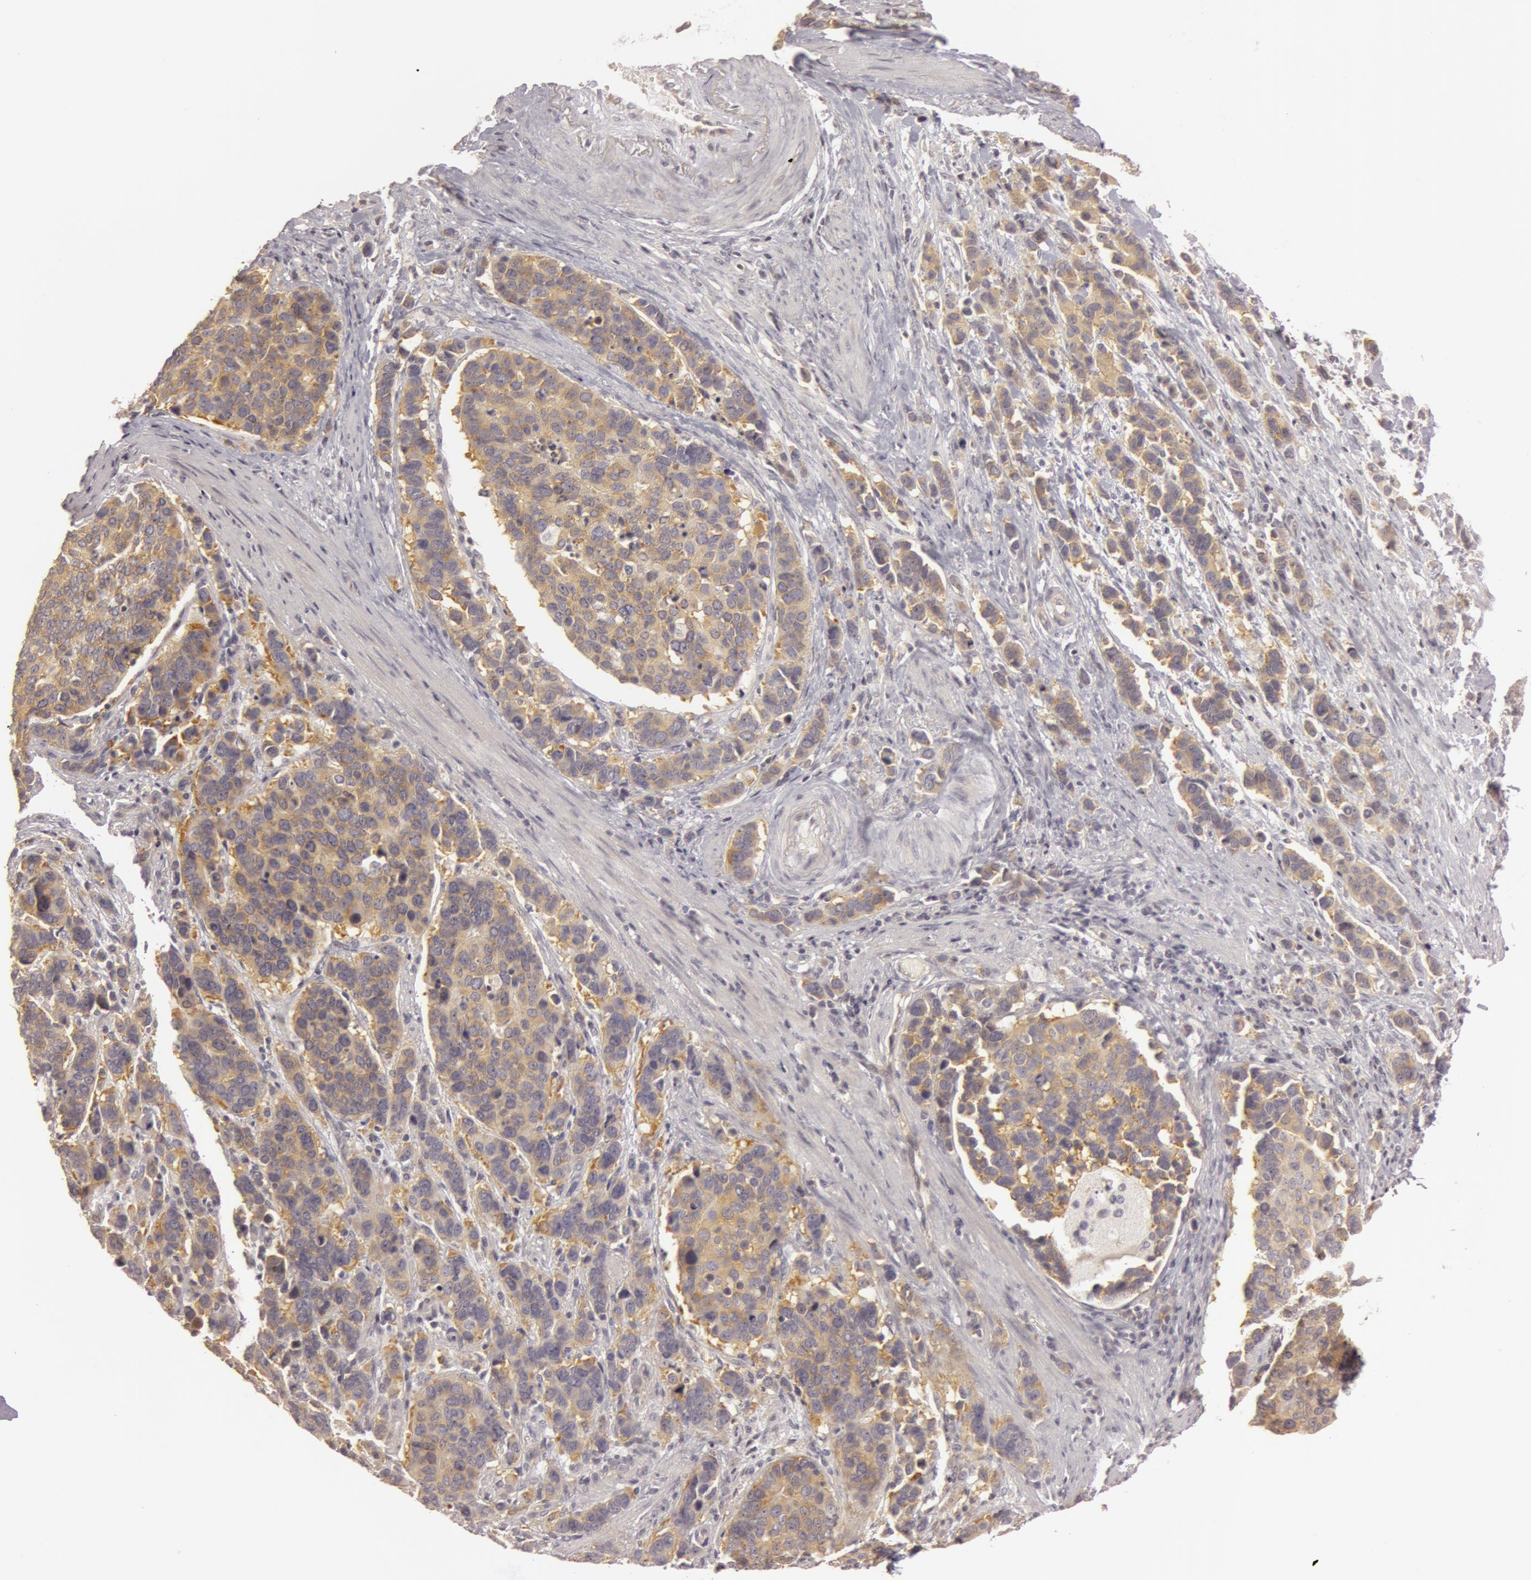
{"staining": {"intensity": "moderate", "quantity": ">75%", "location": "cytoplasmic/membranous"}, "tissue": "stomach cancer", "cell_type": "Tumor cells", "image_type": "cancer", "snomed": [{"axis": "morphology", "description": "Adenocarcinoma, NOS"}, {"axis": "topography", "description": "Stomach, upper"}], "caption": "IHC photomicrograph of neoplastic tissue: human stomach adenocarcinoma stained using immunohistochemistry displays medium levels of moderate protein expression localized specifically in the cytoplasmic/membranous of tumor cells, appearing as a cytoplasmic/membranous brown color.", "gene": "RALGAPA1", "patient": {"sex": "male", "age": 71}}